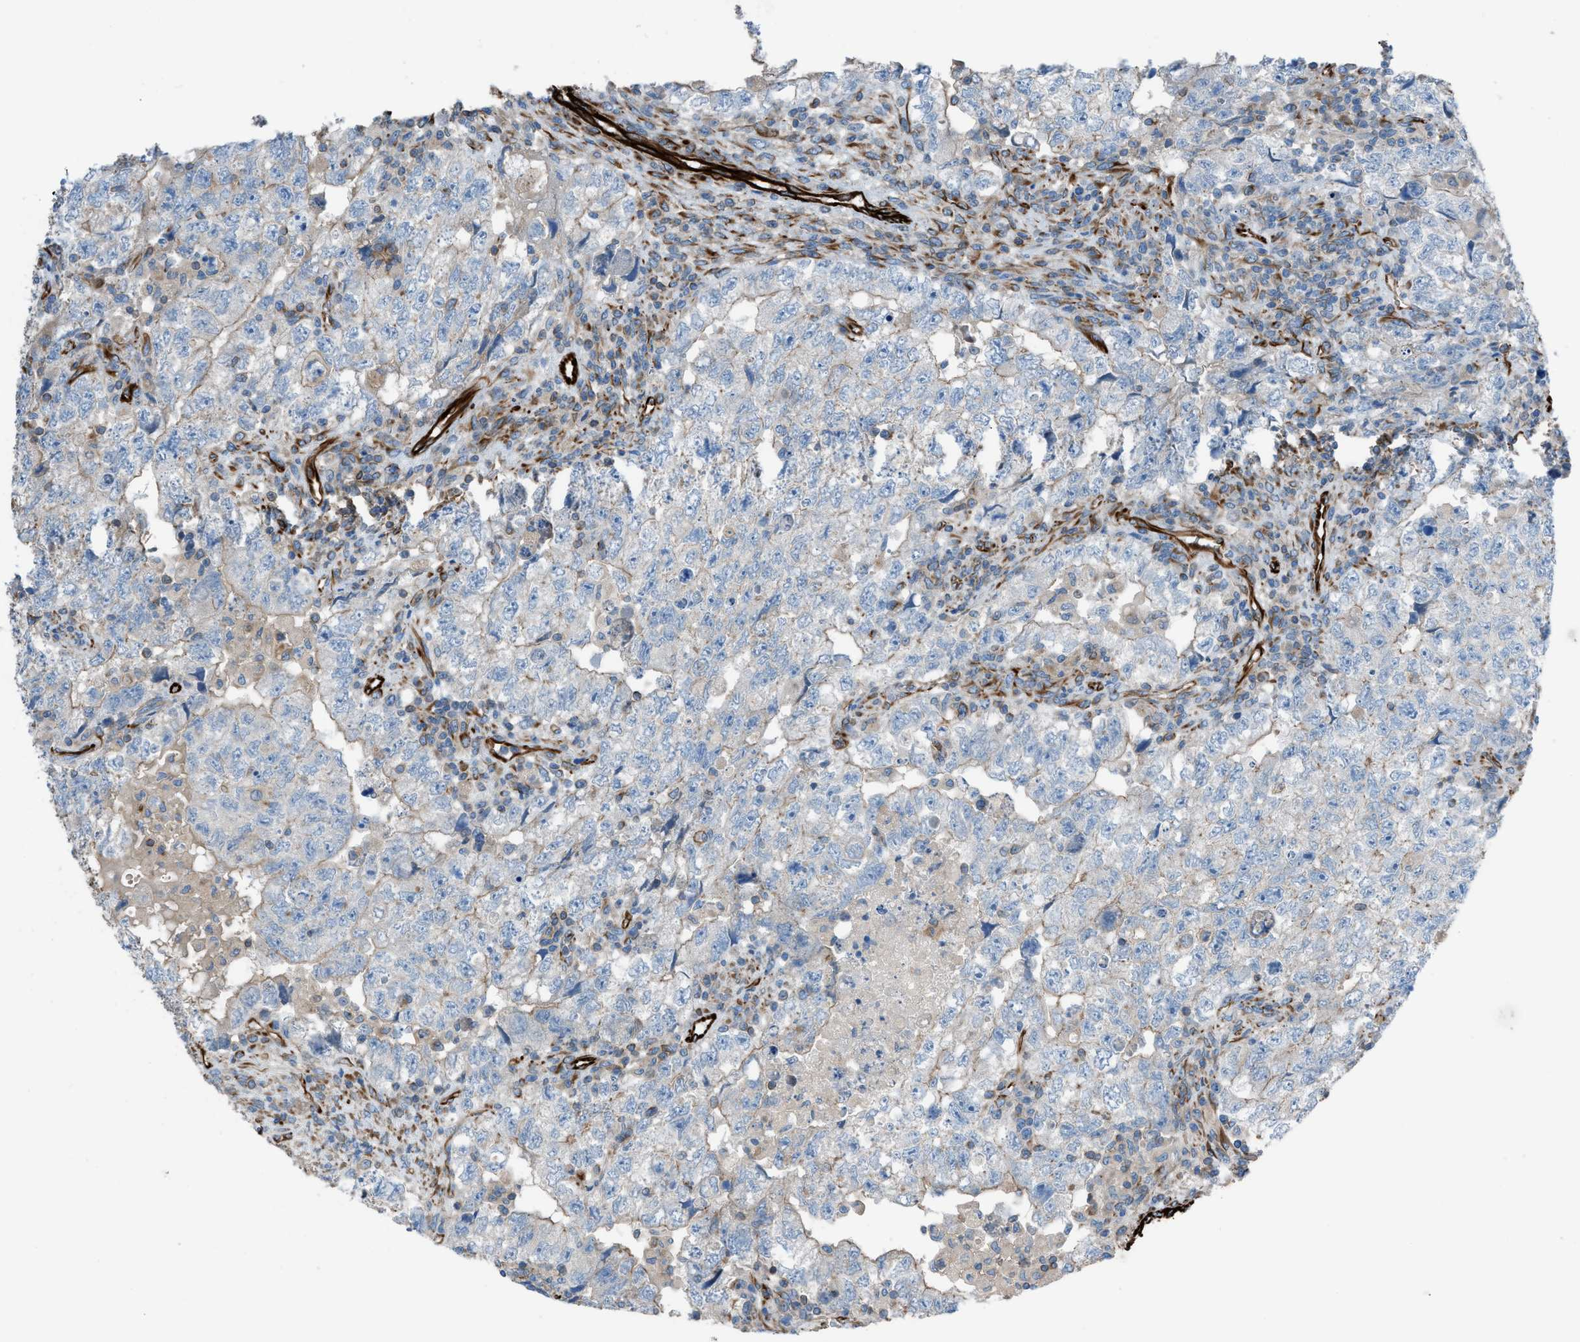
{"staining": {"intensity": "moderate", "quantity": "<25%", "location": "cytoplasmic/membranous"}, "tissue": "testis cancer", "cell_type": "Tumor cells", "image_type": "cancer", "snomed": [{"axis": "morphology", "description": "Seminoma, NOS"}, {"axis": "topography", "description": "Testis"}], "caption": "High-magnification brightfield microscopy of testis cancer stained with DAB (brown) and counterstained with hematoxylin (blue). tumor cells exhibit moderate cytoplasmic/membranous staining is appreciated in approximately<25% of cells.", "gene": "CABP7", "patient": {"sex": "male", "age": 22}}